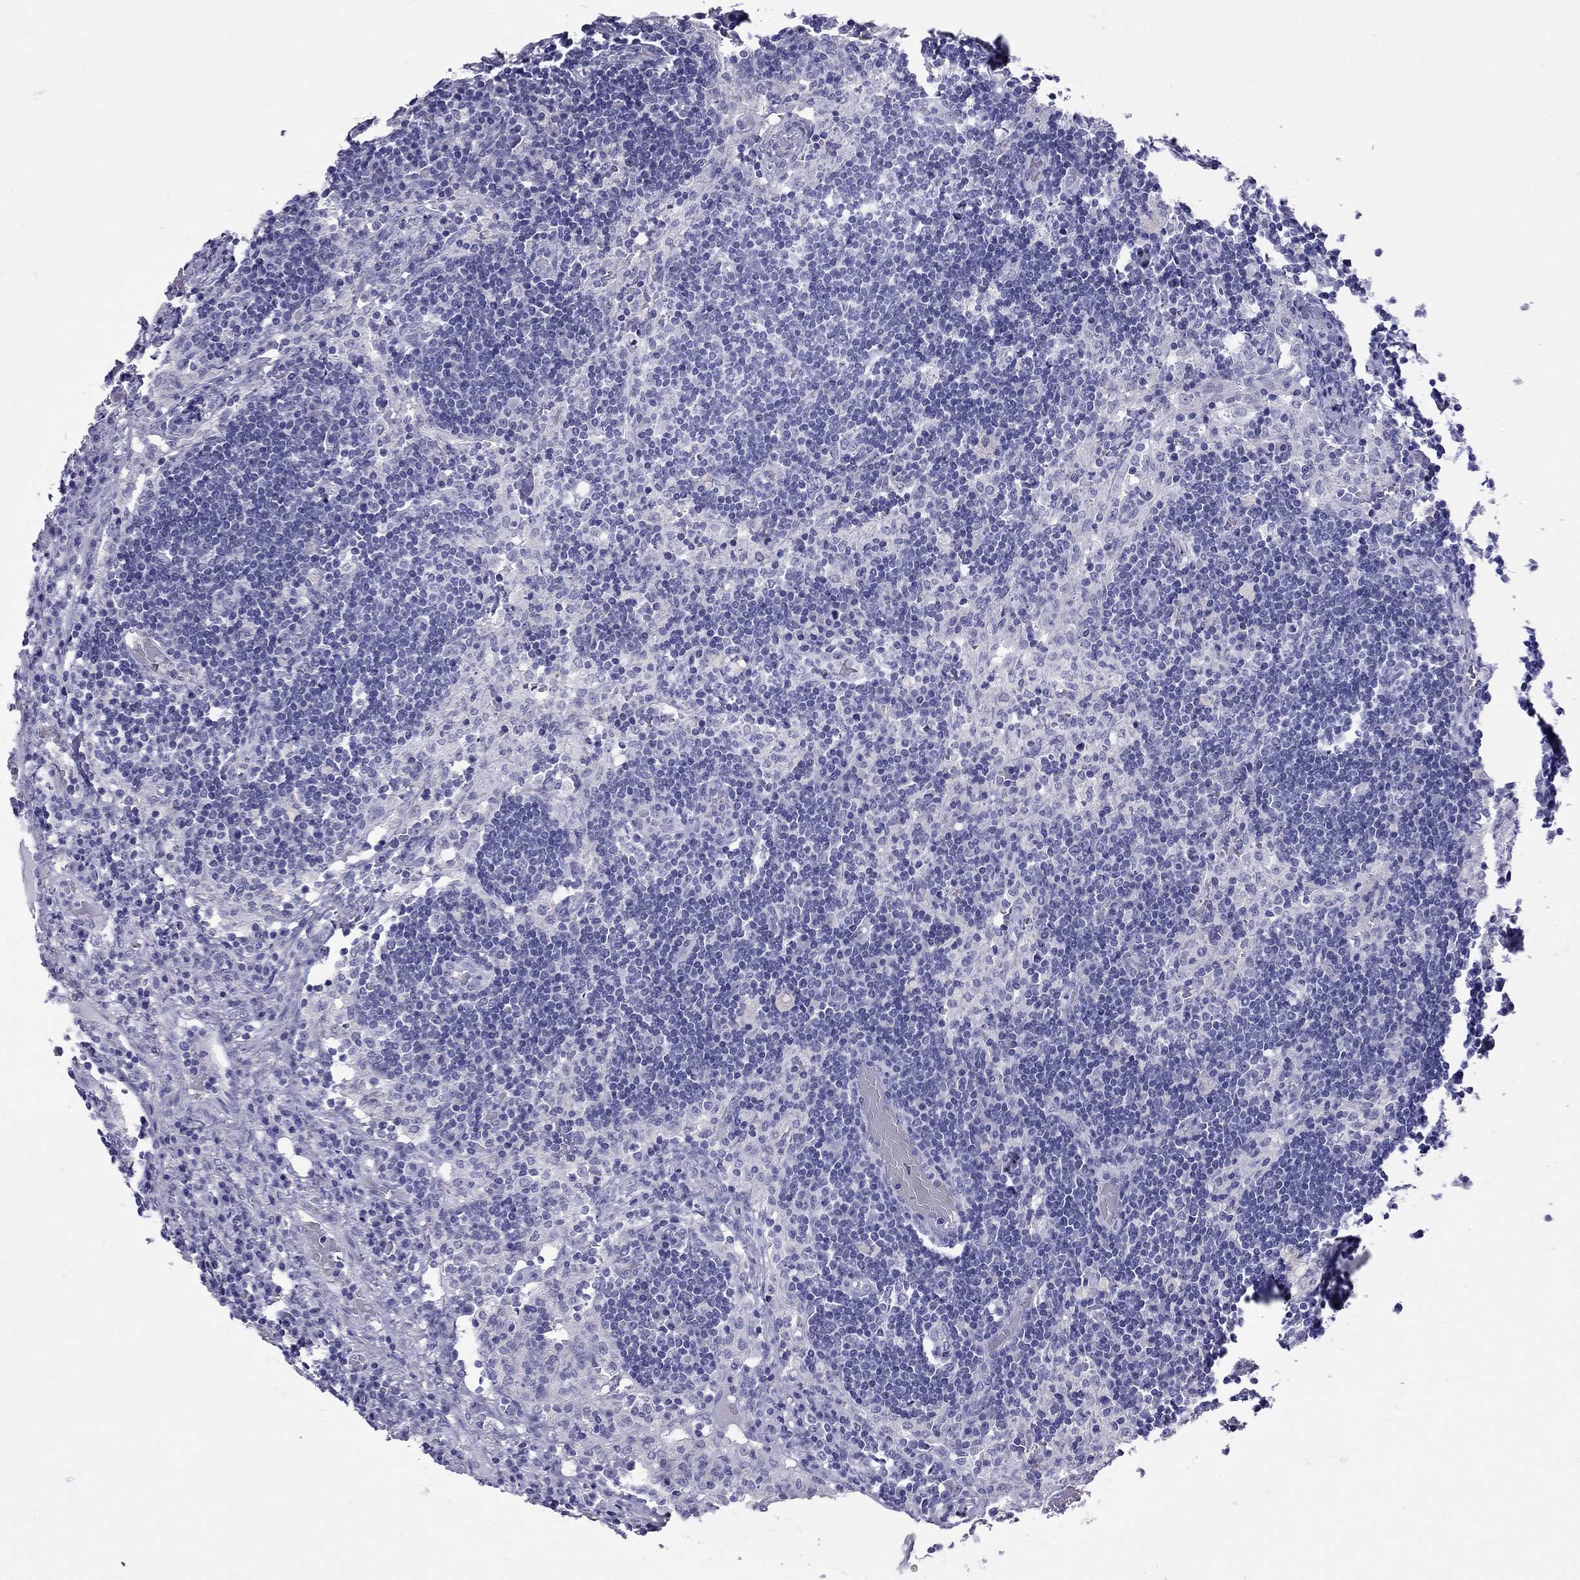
{"staining": {"intensity": "negative", "quantity": "none", "location": "none"}, "tissue": "lymph node", "cell_type": "Germinal center cells", "image_type": "normal", "snomed": [{"axis": "morphology", "description": "Normal tissue, NOS"}, {"axis": "topography", "description": "Lymph node"}], "caption": "A high-resolution photomicrograph shows immunohistochemistry staining of unremarkable lymph node, which displays no significant positivity in germinal center cells.", "gene": "LYAR", "patient": {"sex": "male", "age": 63}}